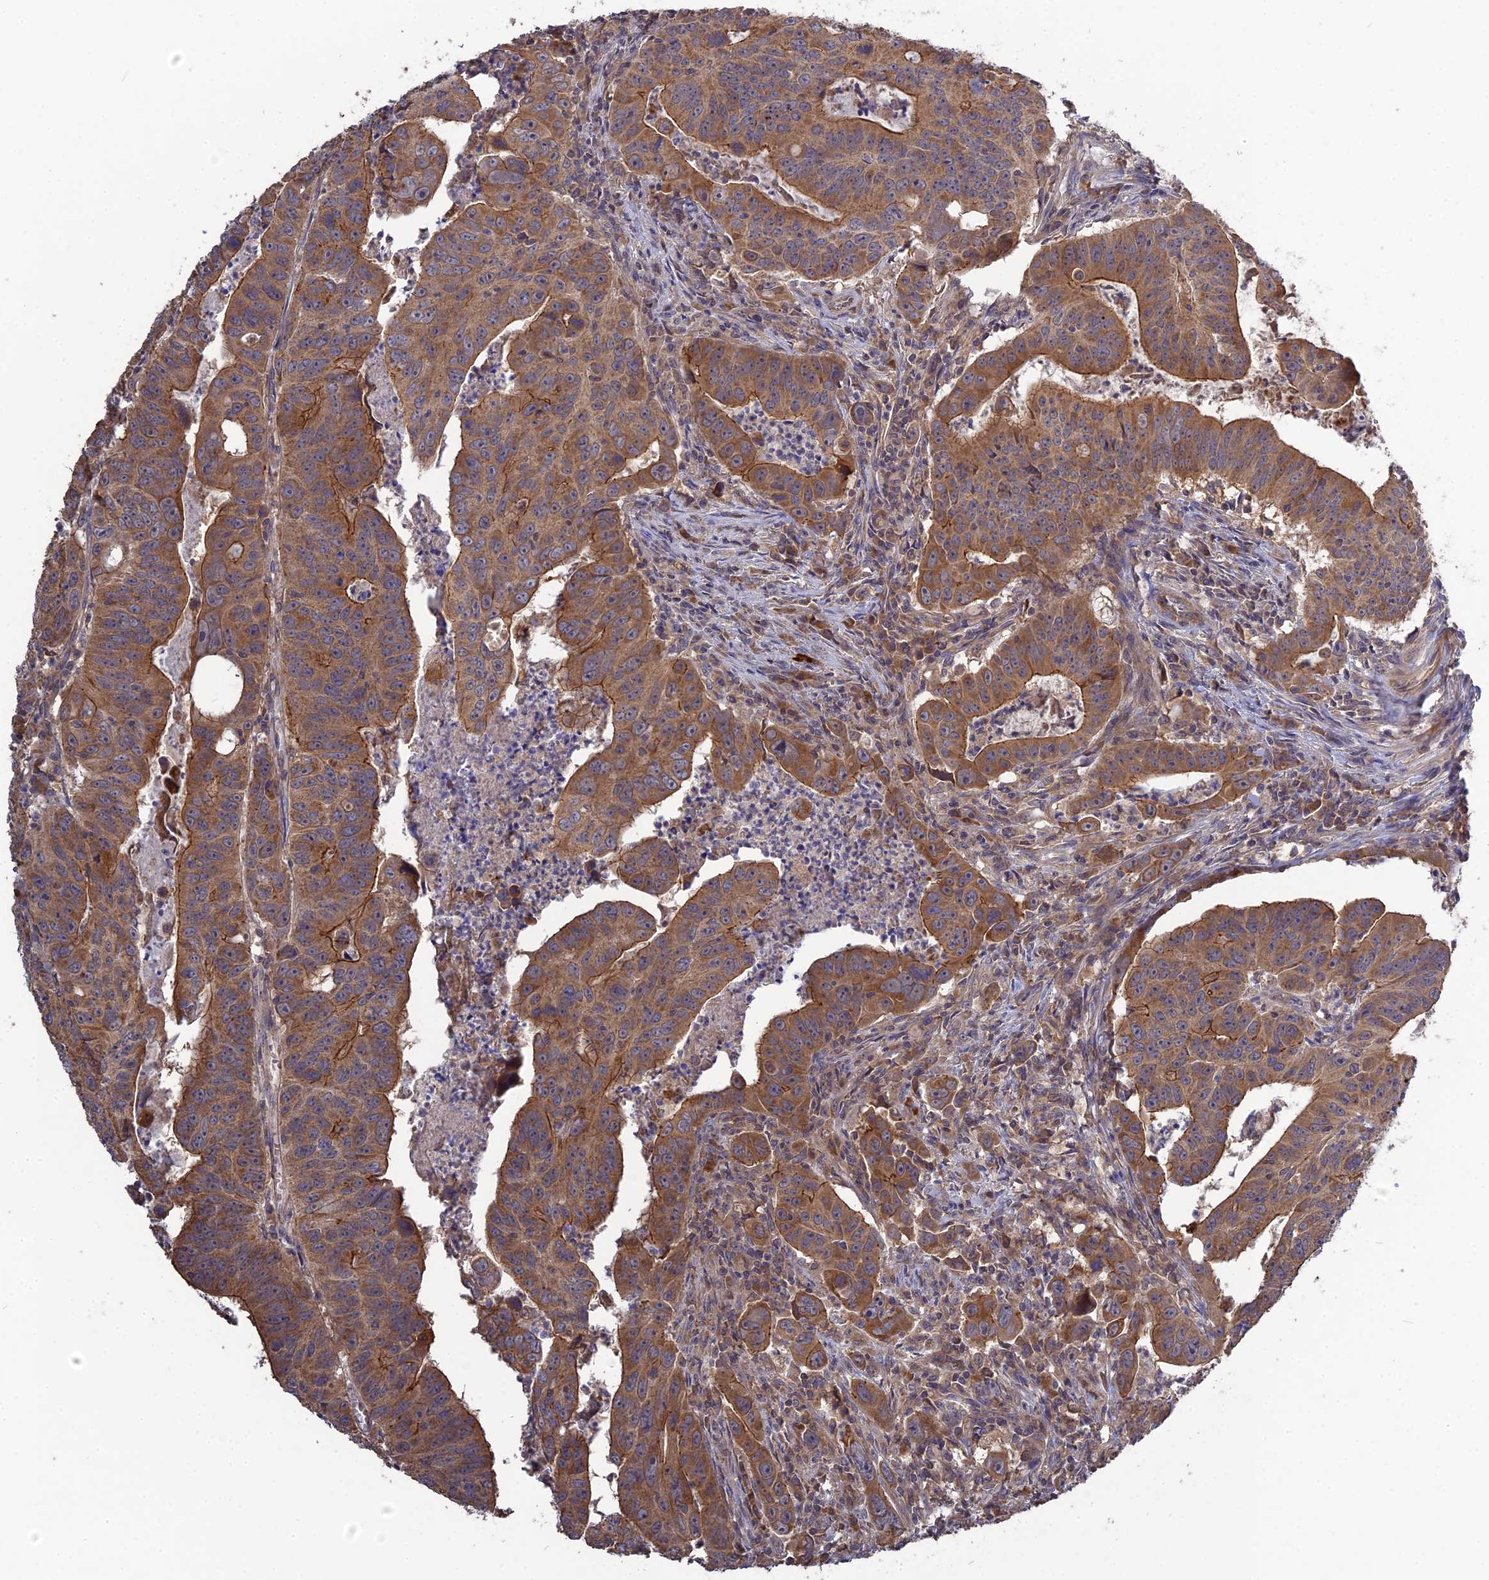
{"staining": {"intensity": "moderate", "quantity": ">75%", "location": "cytoplasmic/membranous"}, "tissue": "colorectal cancer", "cell_type": "Tumor cells", "image_type": "cancer", "snomed": [{"axis": "morphology", "description": "Adenocarcinoma, NOS"}, {"axis": "topography", "description": "Rectum"}], "caption": "Colorectal cancer (adenocarcinoma) stained with a protein marker reveals moderate staining in tumor cells.", "gene": "ARHGAP40", "patient": {"sex": "male", "age": 69}}